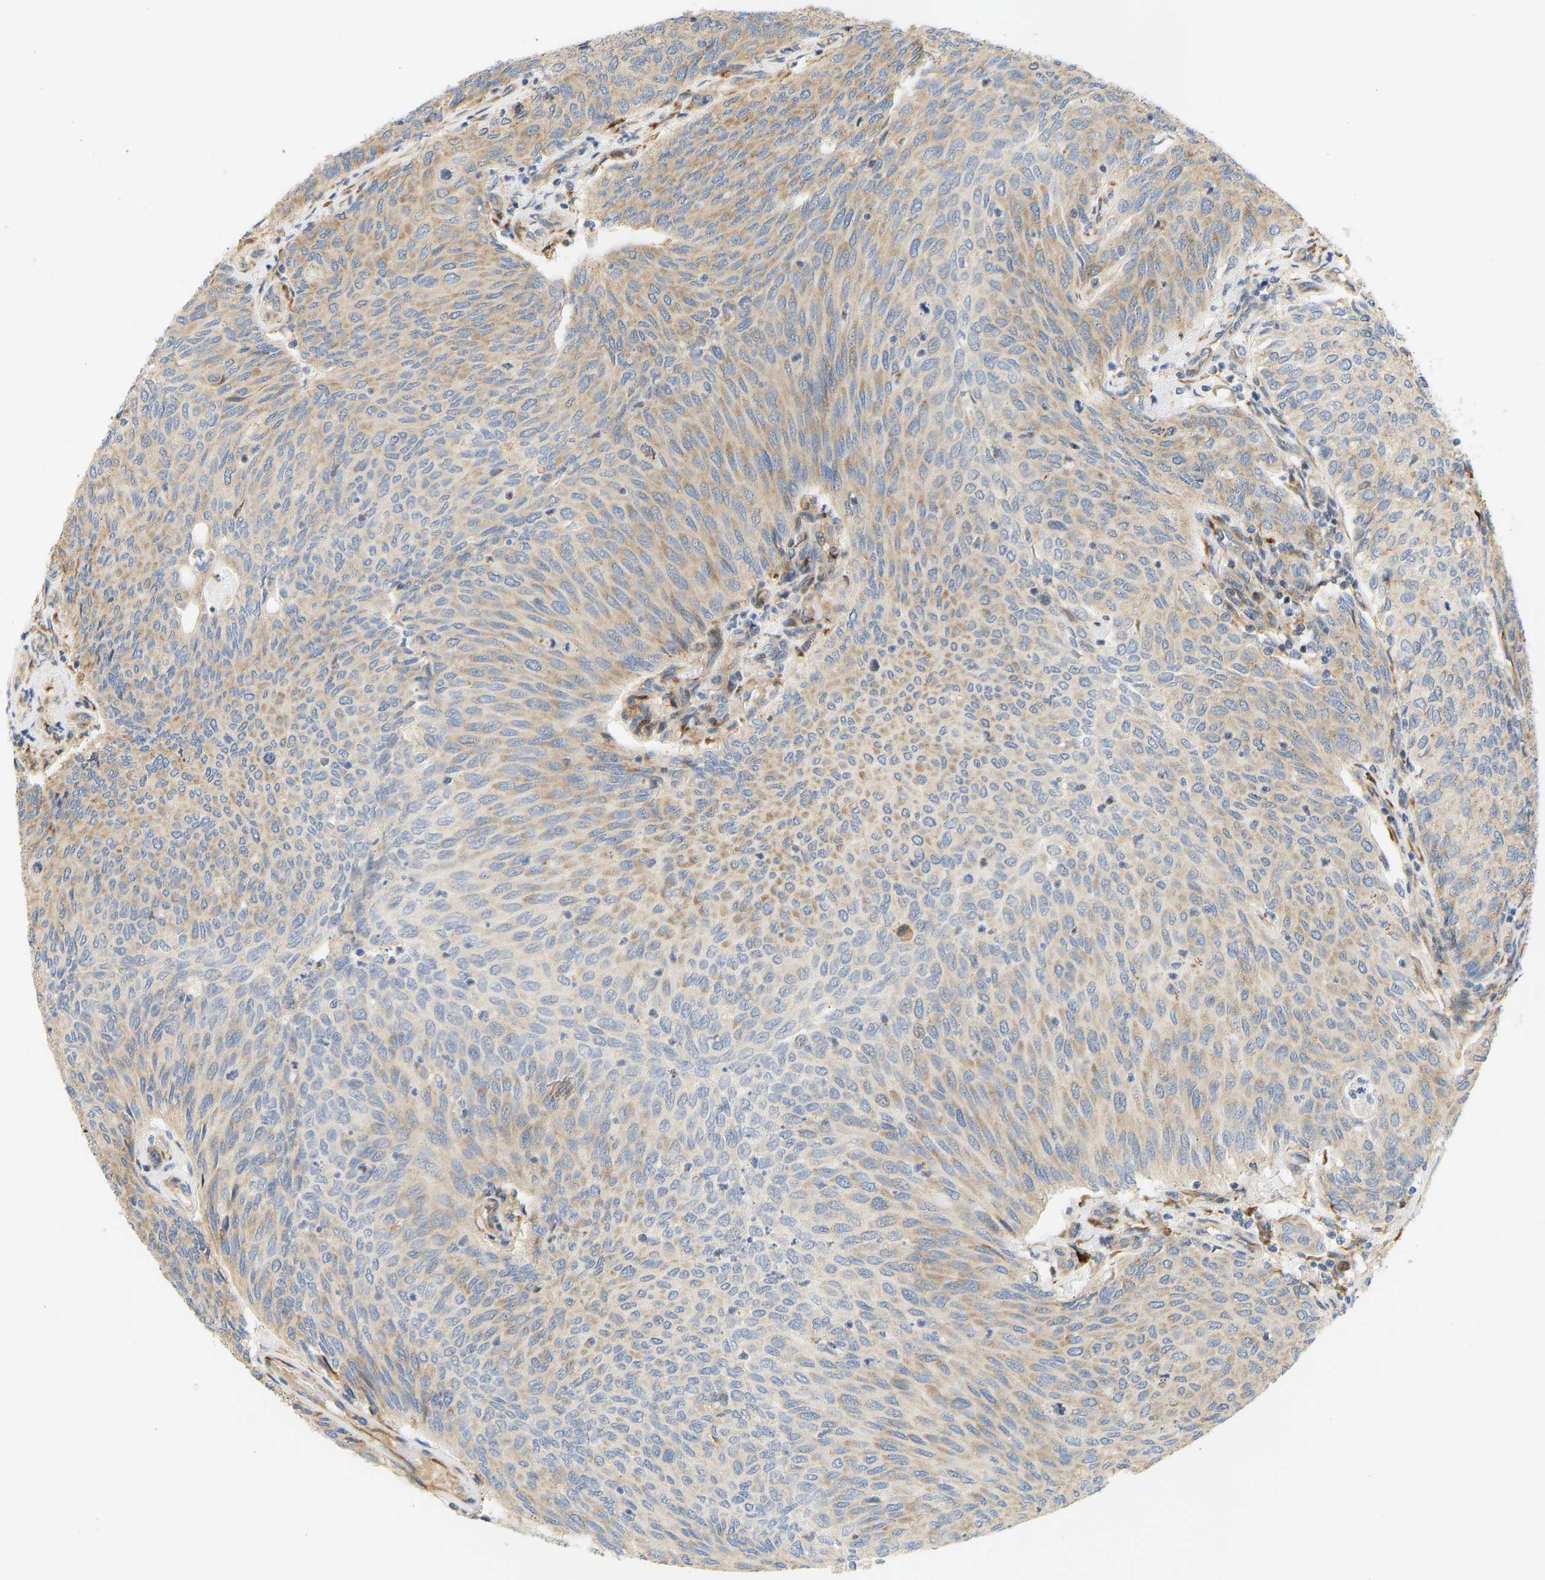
{"staining": {"intensity": "weak", "quantity": ">75%", "location": "cytoplasmic/membranous"}, "tissue": "urothelial cancer", "cell_type": "Tumor cells", "image_type": "cancer", "snomed": [{"axis": "morphology", "description": "Urothelial carcinoma, Low grade"}, {"axis": "topography", "description": "Urinary bladder"}], "caption": "Approximately >75% of tumor cells in urothelial carcinoma (low-grade) show weak cytoplasmic/membranous protein staining as visualized by brown immunohistochemical staining.", "gene": "RPS14", "patient": {"sex": "female", "age": 79}}